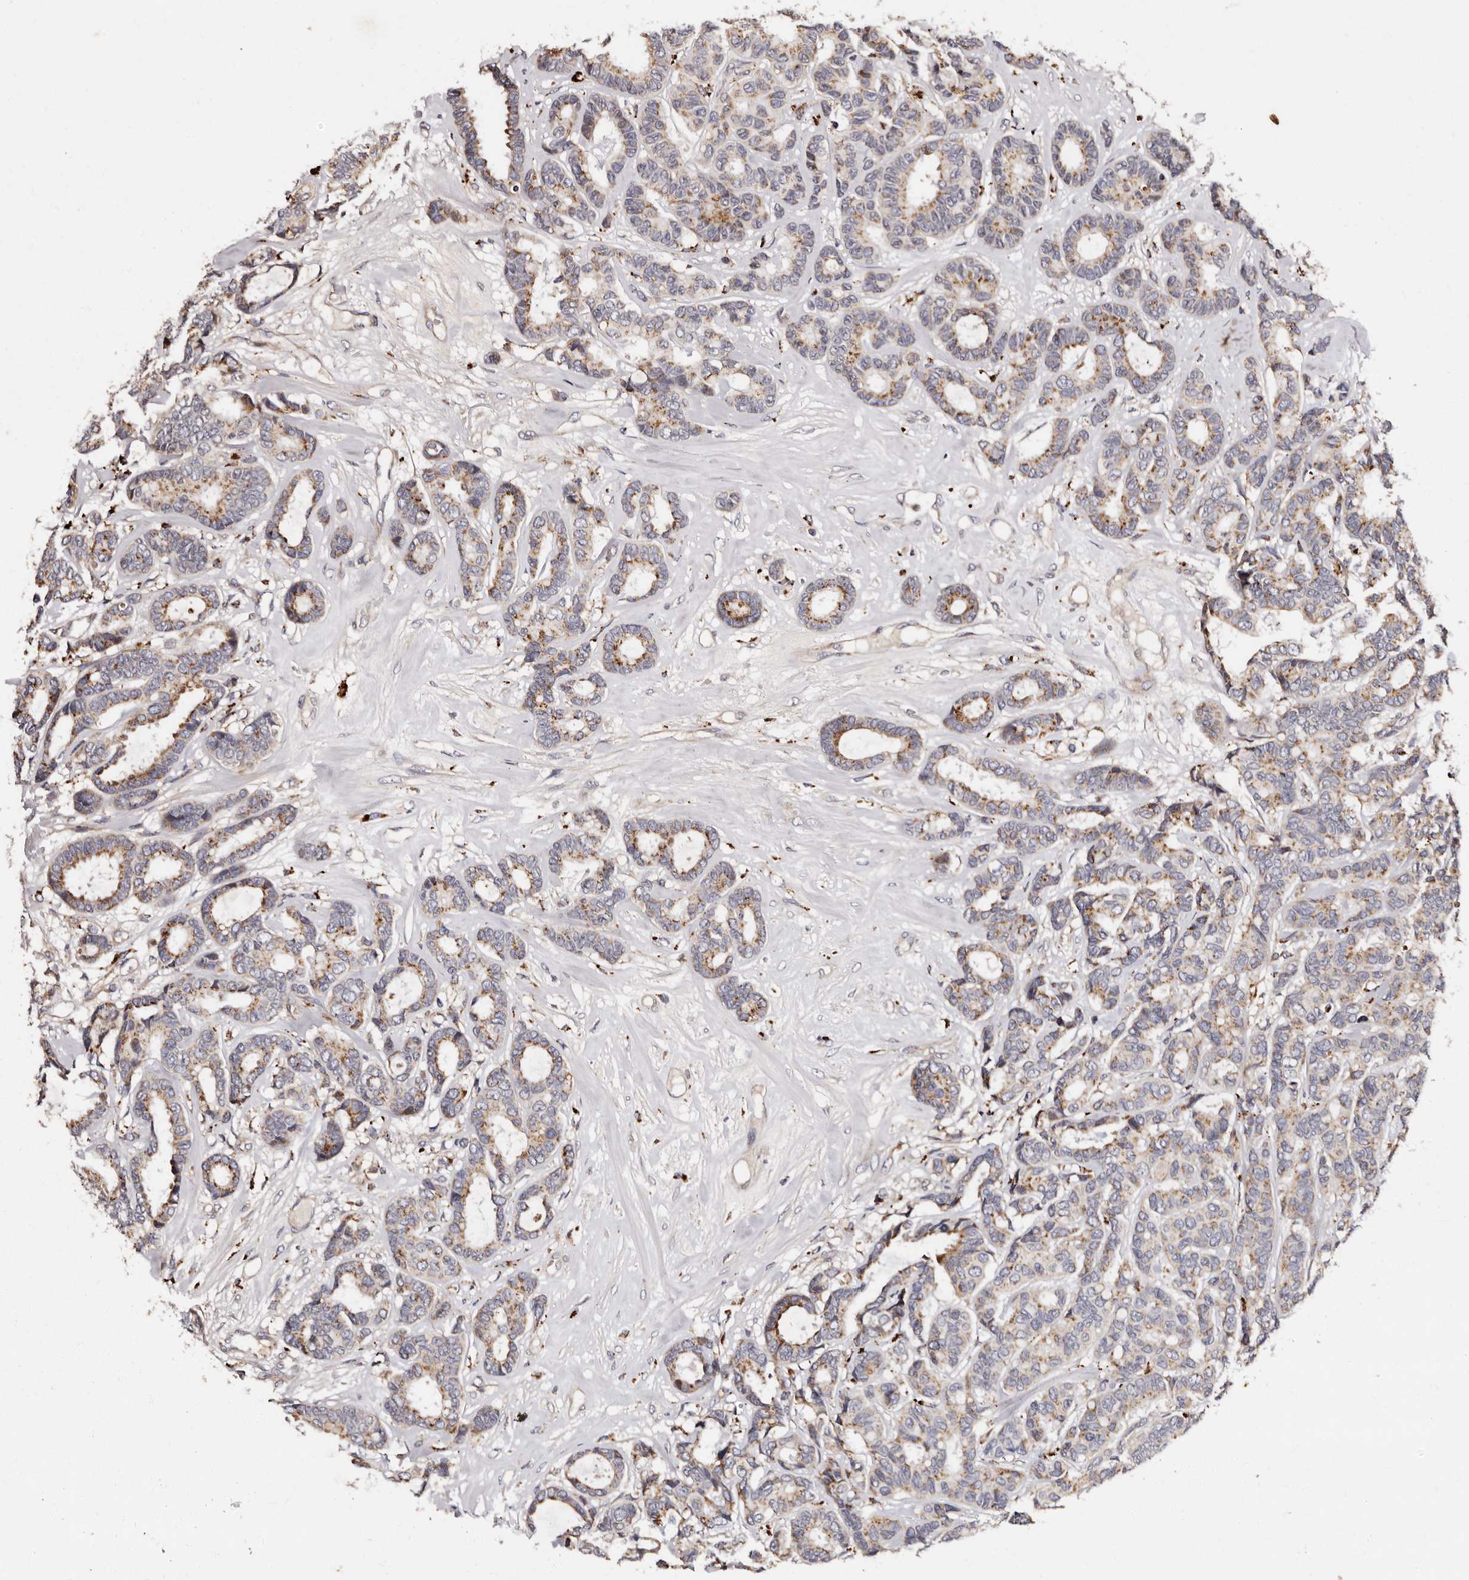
{"staining": {"intensity": "moderate", "quantity": ">75%", "location": "cytoplasmic/membranous"}, "tissue": "breast cancer", "cell_type": "Tumor cells", "image_type": "cancer", "snomed": [{"axis": "morphology", "description": "Duct carcinoma"}, {"axis": "topography", "description": "Breast"}], "caption": "This histopathology image reveals breast cancer (invasive ductal carcinoma) stained with immunohistochemistry to label a protein in brown. The cytoplasmic/membranous of tumor cells show moderate positivity for the protein. Nuclei are counter-stained blue.", "gene": "ADCK5", "patient": {"sex": "female", "age": 87}}